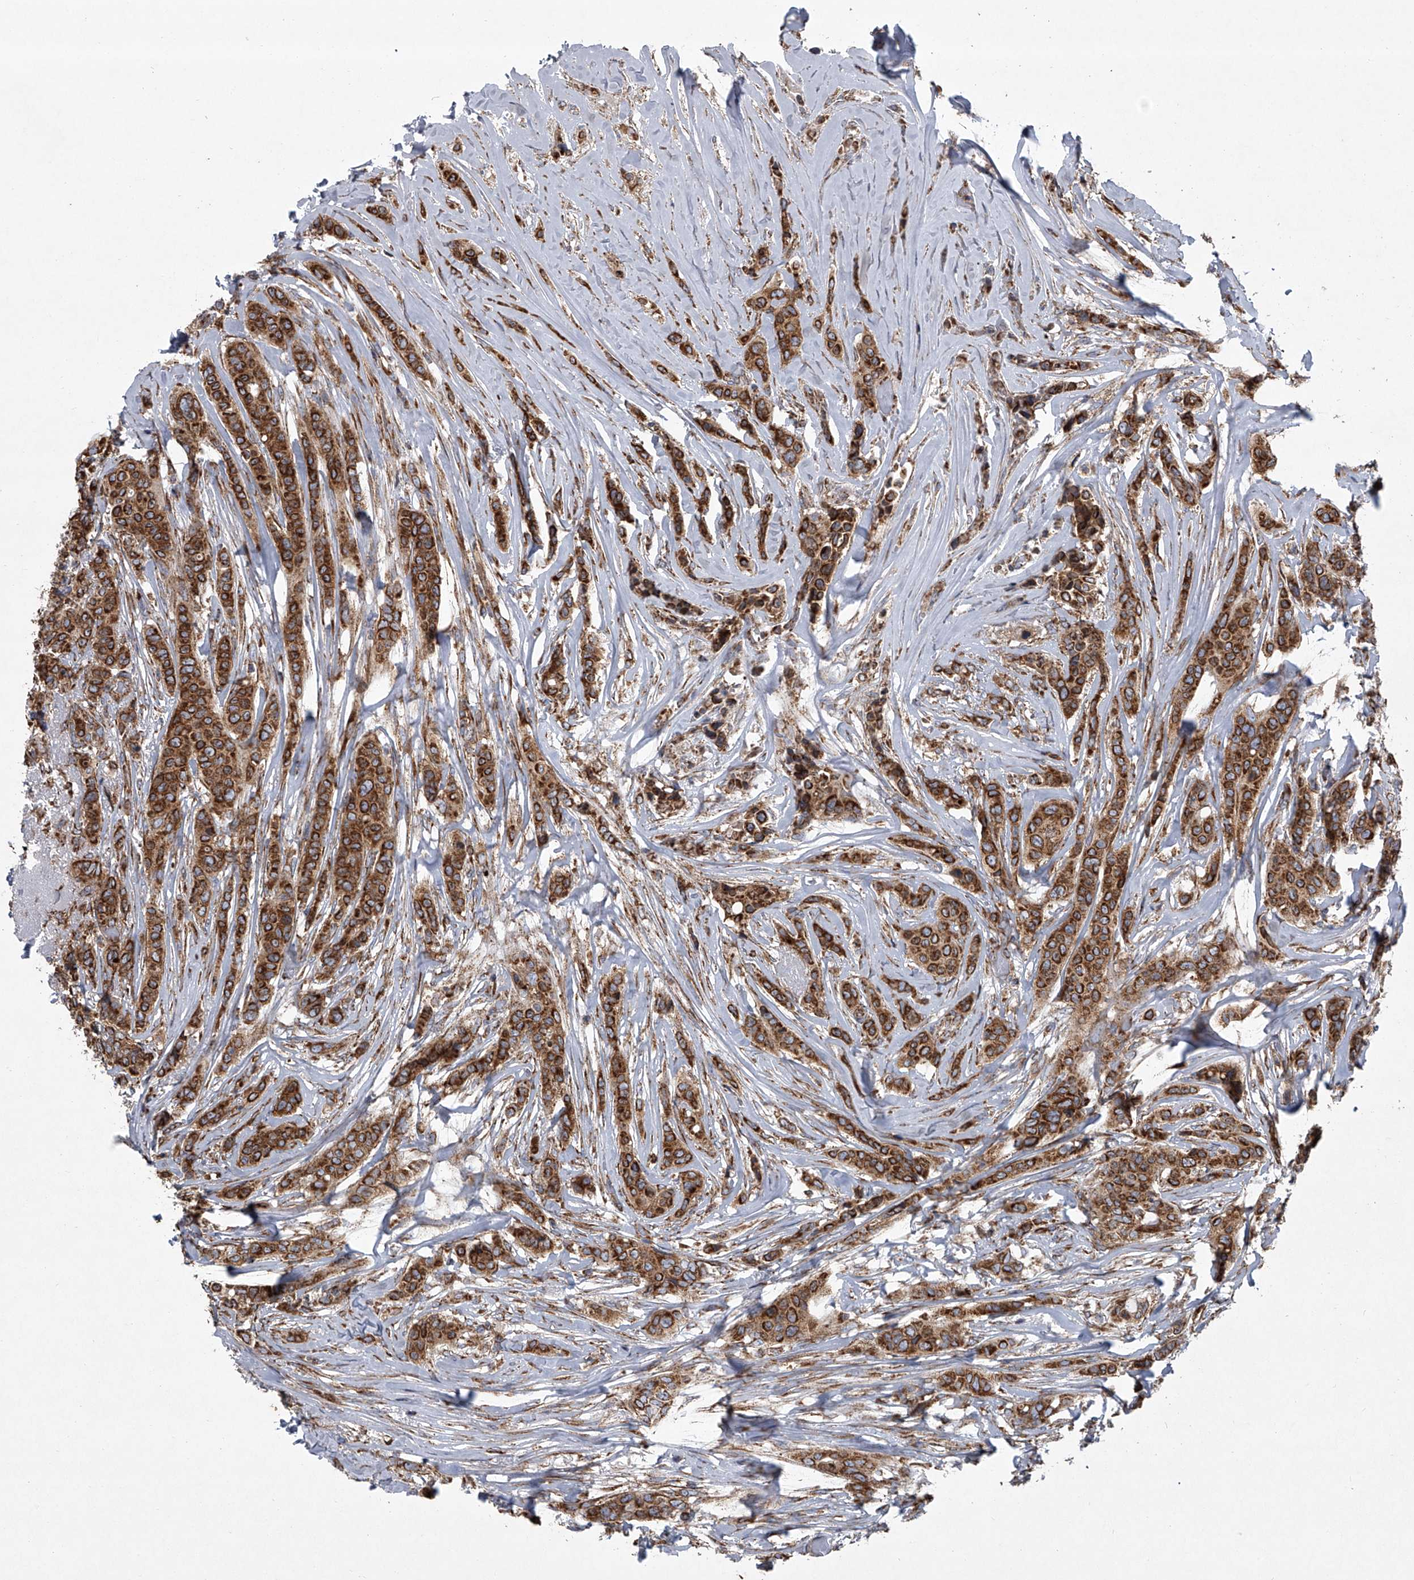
{"staining": {"intensity": "strong", "quantity": ">75%", "location": "cytoplasmic/membranous"}, "tissue": "breast cancer", "cell_type": "Tumor cells", "image_type": "cancer", "snomed": [{"axis": "morphology", "description": "Lobular carcinoma"}, {"axis": "topography", "description": "Breast"}], "caption": "IHC image of neoplastic tissue: human breast cancer stained using IHC reveals high levels of strong protein expression localized specifically in the cytoplasmic/membranous of tumor cells, appearing as a cytoplasmic/membranous brown color.", "gene": "ZC3H15", "patient": {"sex": "female", "age": 51}}